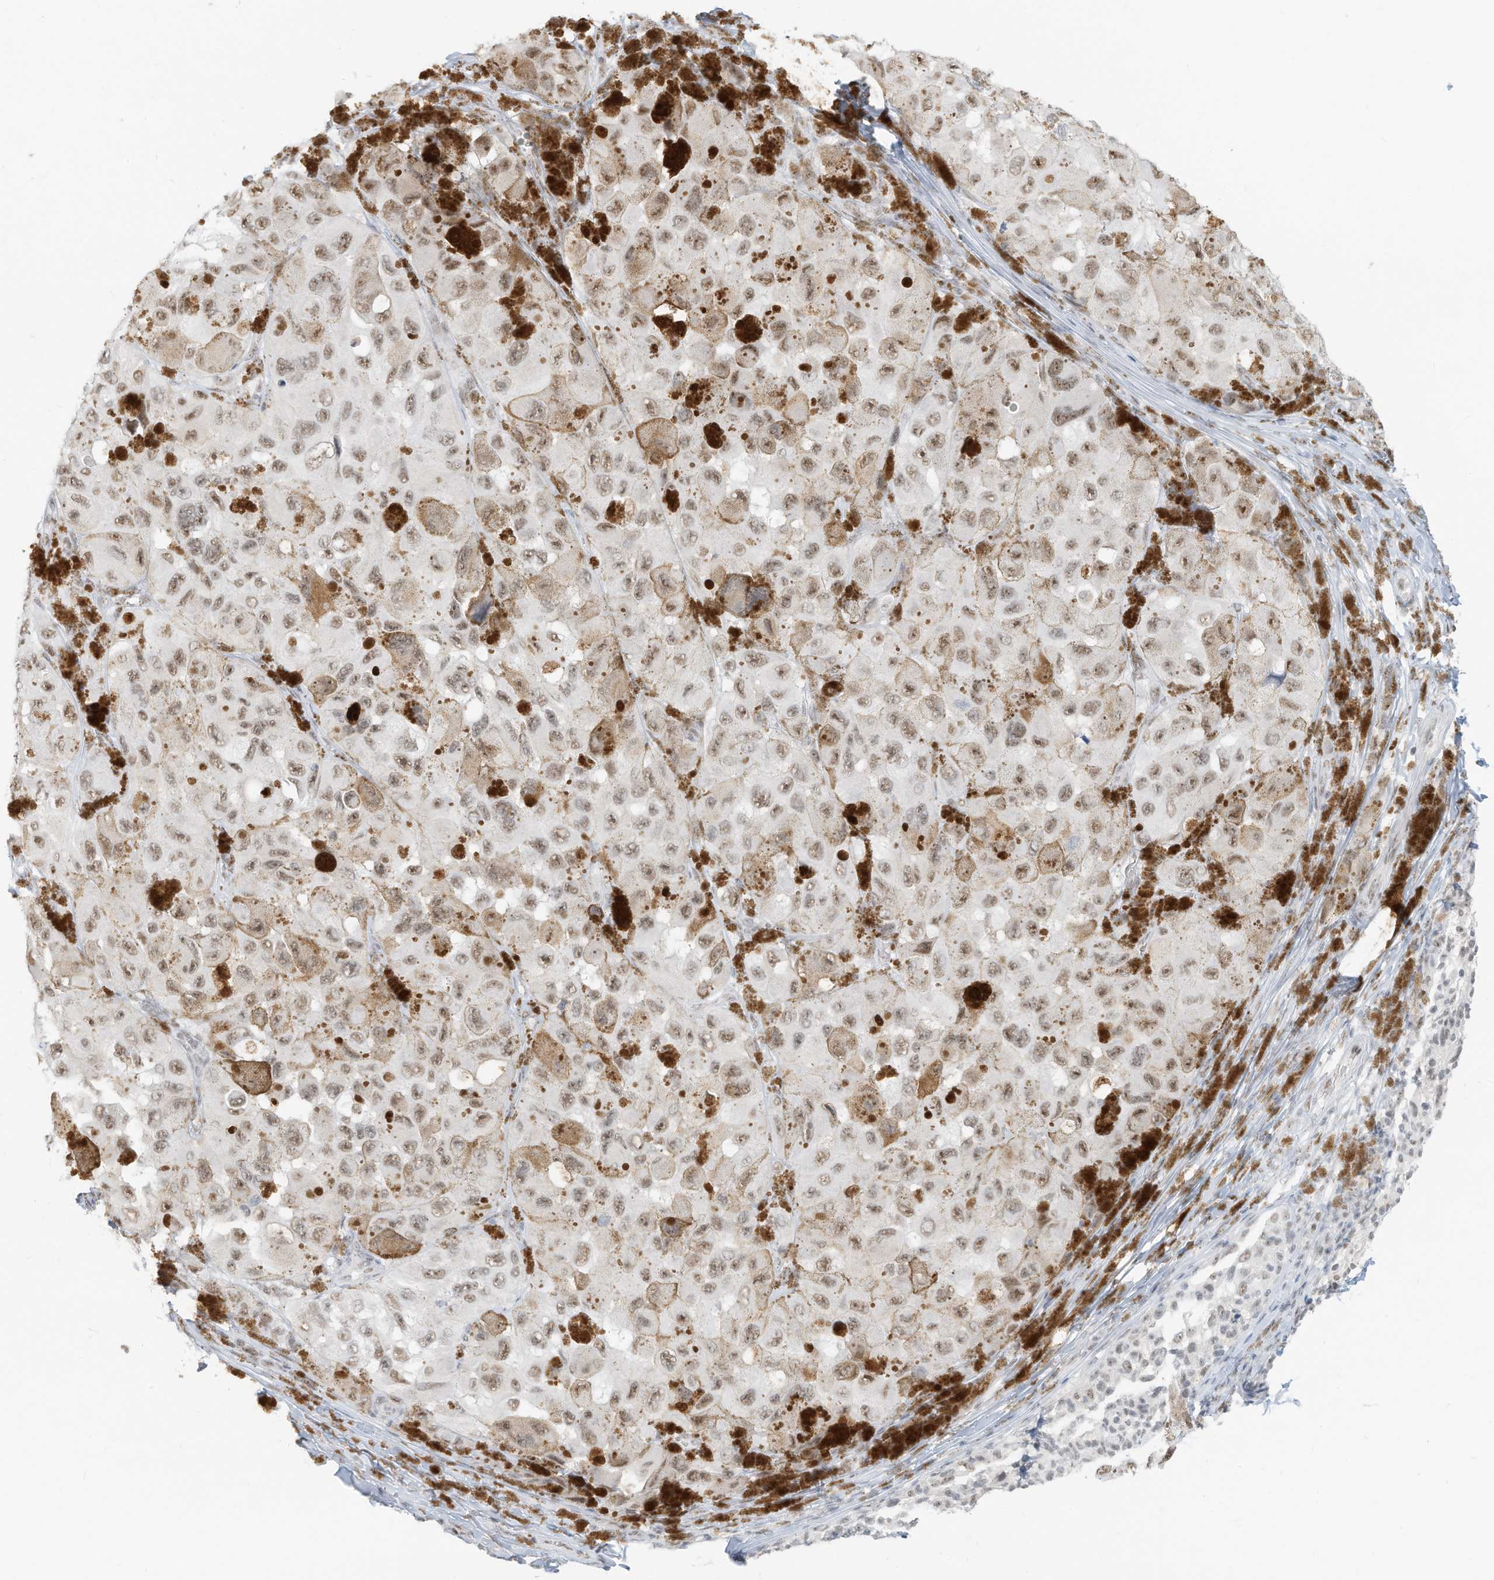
{"staining": {"intensity": "weak", "quantity": ">75%", "location": "nuclear"}, "tissue": "melanoma", "cell_type": "Tumor cells", "image_type": "cancer", "snomed": [{"axis": "morphology", "description": "Malignant melanoma, NOS"}, {"axis": "topography", "description": "Skin"}], "caption": "This is an image of immunohistochemistry staining of melanoma, which shows weak expression in the nuclear of tumor cells.", "gene": "PGC", "patient": {"sex": "female", "age": 73}}